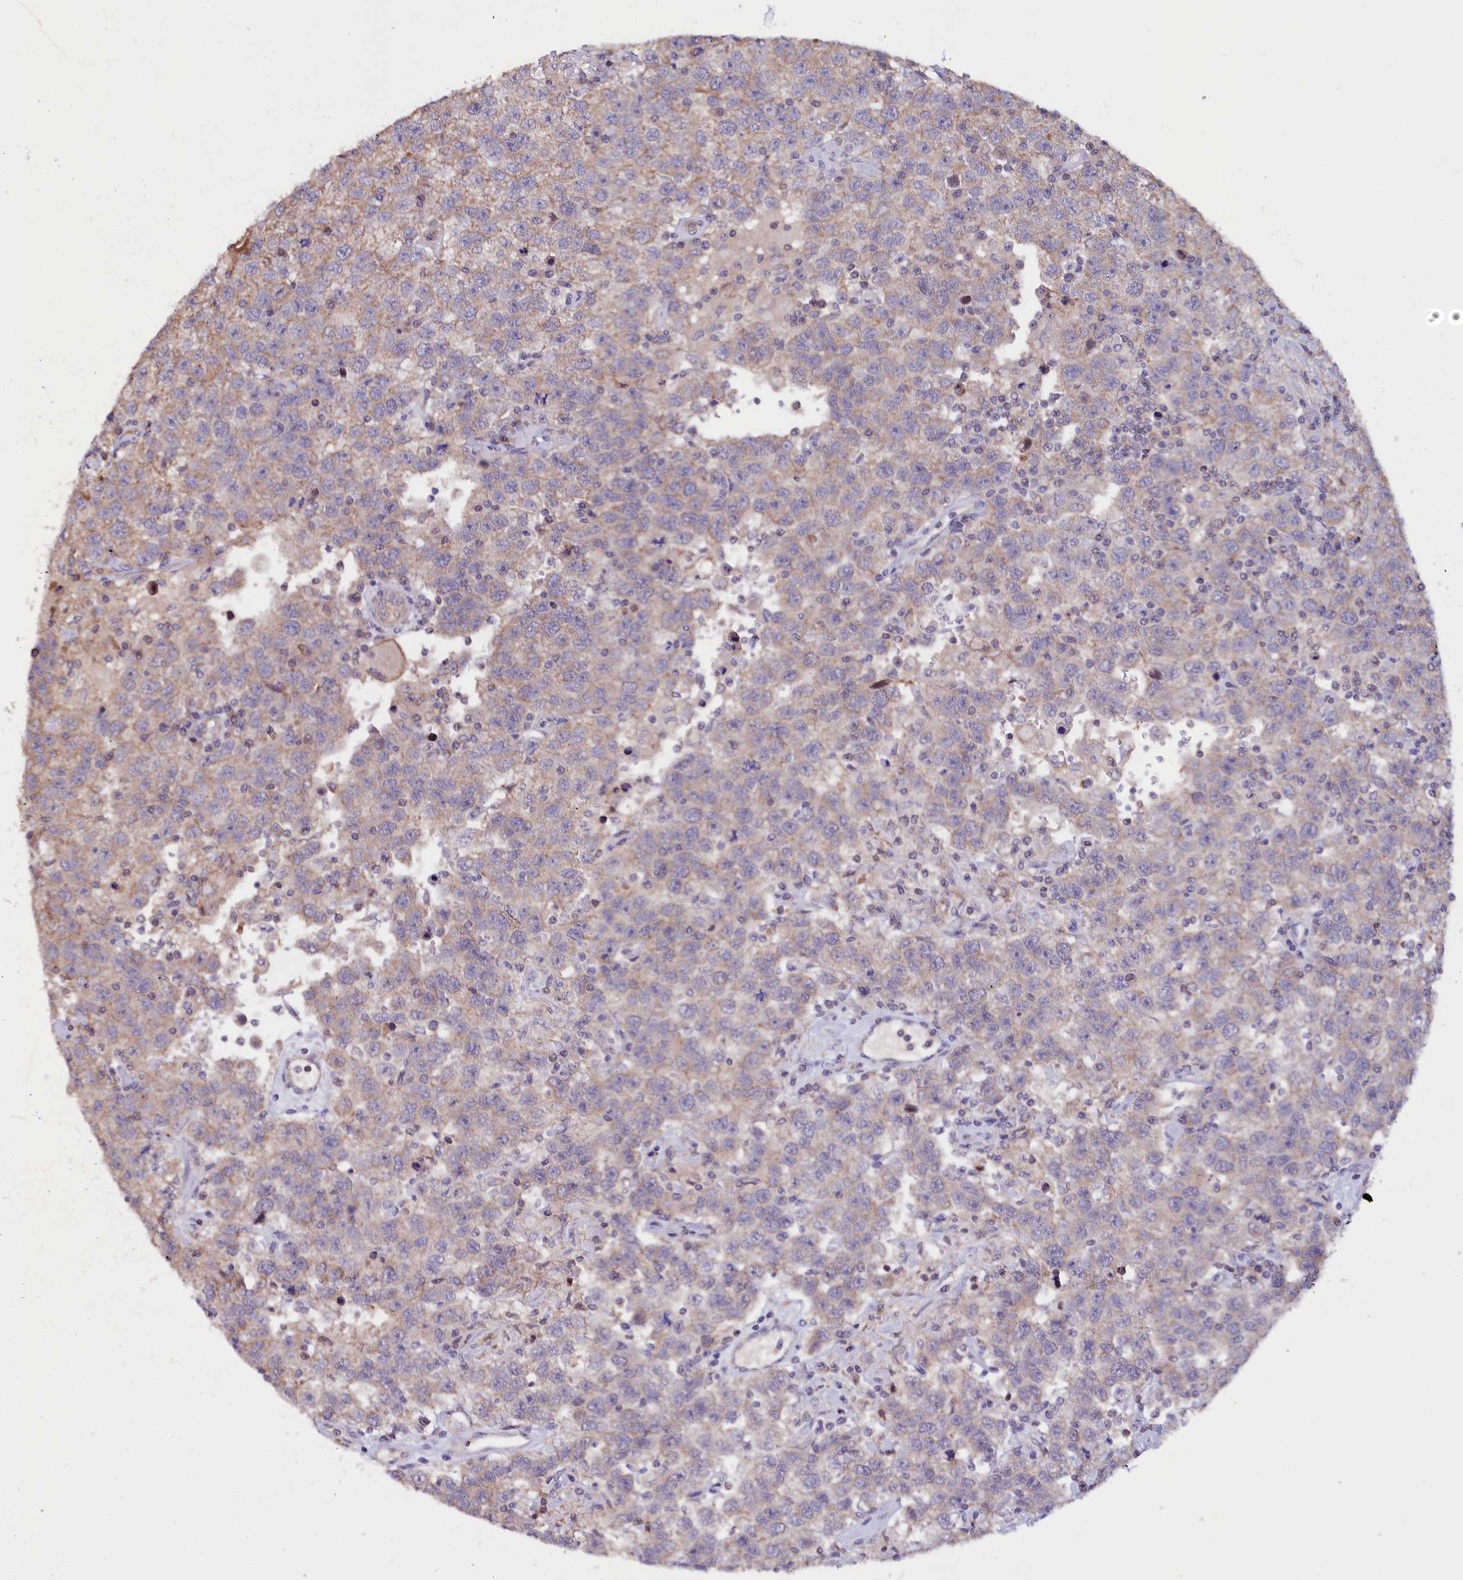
{"staining": {"intensity": "weak", "quantity": ">75%", "location": "cytoplasmic/membranous"}, "tissue": "testis cancer", "cell_type": "Tumor cells", "image_type": "cancer", "snomed": [{"axis": "morphology", "description": "Seminoma, NOS"}, {"axis": "topography", "description": "Testis"}], "caption": "Immunohistochemistry (IHC) (DAB (3,3'-diaminobenzidine)) staining of testis seminoma displays weak cytoplasmic/membranous protein positivity in approximately >75% of tumor cells.", "gene": "RPUSD3", "patient": {"sex": "male", "age": 41}}